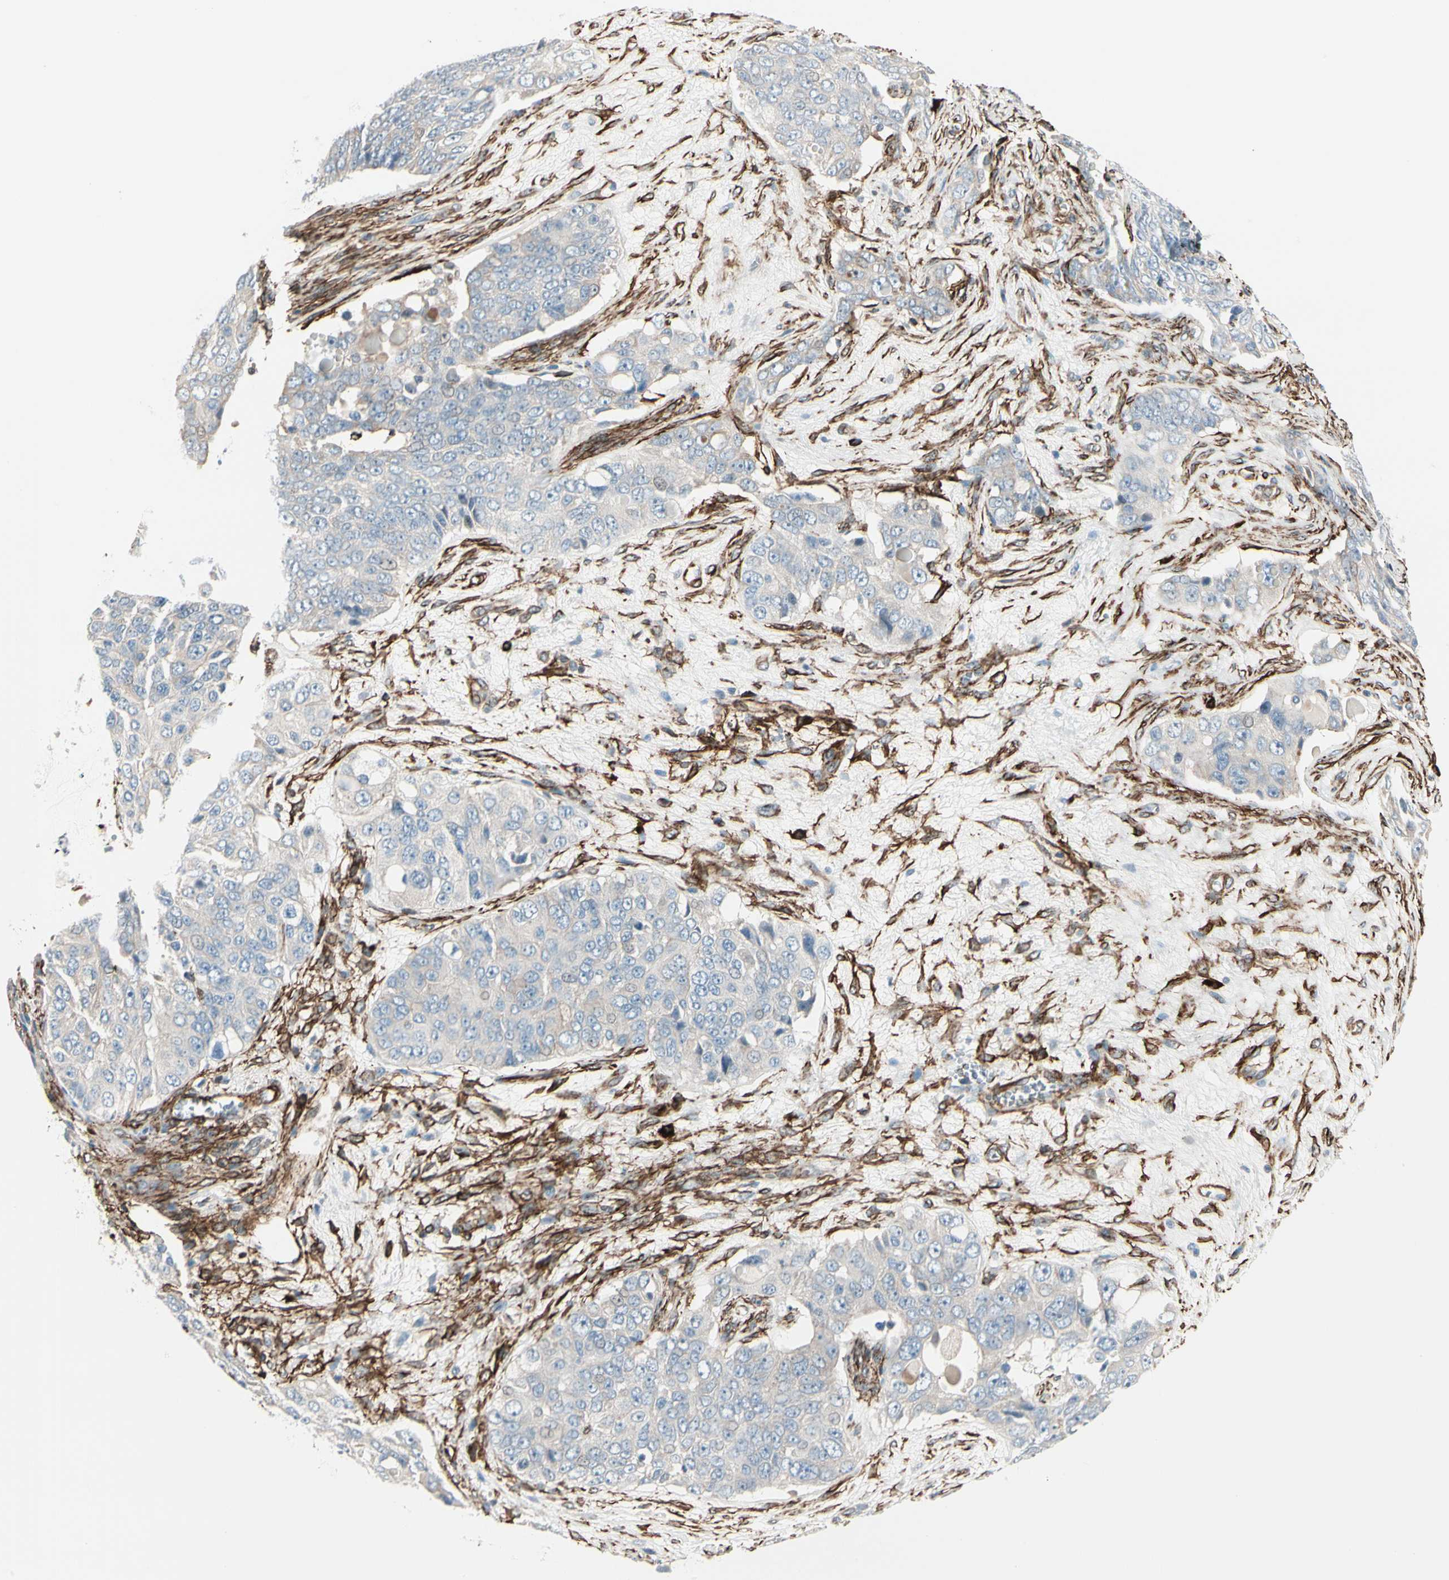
{"staining": {"intensity": "negative", "quantity": "none", "location": "none"}, "tissue": "ovarian cancer", "cell_type": "Tumor cells", "image_type": "cancer", "snomed": [{"axis": "morphology", "description": "Carcinoma, endometroid"}, {"axis": "topography", "description": "Ovary"}], "caption": "An immunohistochemistry (IHC) image of ovarian endometroid carcinoma is shown. There is no staining in tumor cells of ovarian endometroid carcinoma.", "gene": "CALD1", "patient": {"sex": "female", "age": 51}}